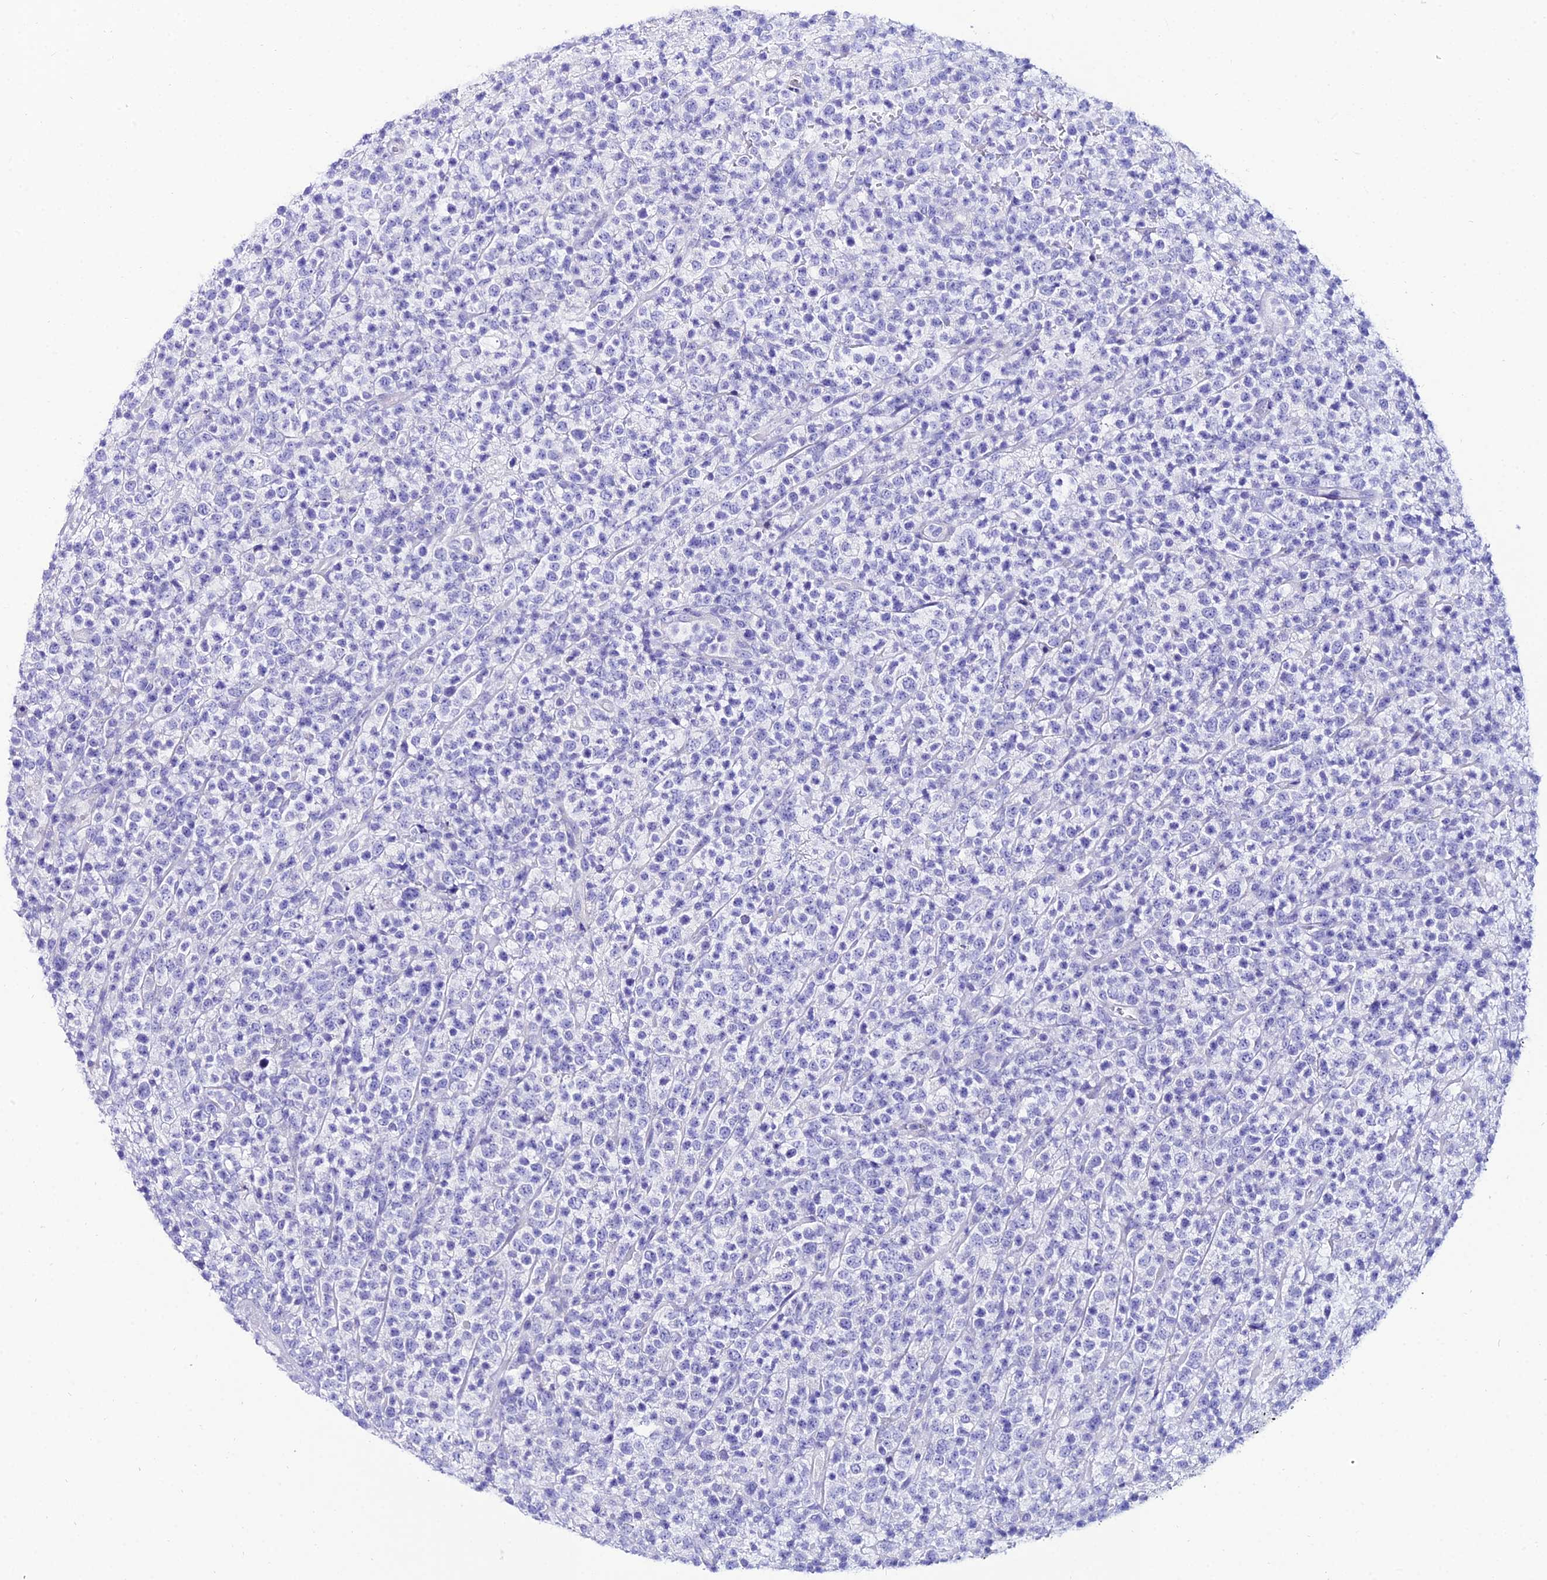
{"staining": {"intensity": "negative", "quantity": "none", "location": "none"}, "tissue": "lymphoma", "cell_type": "Tumor cells", "image_type": "cancer", "snomed": [{"axis": "morphology", "description": "Malignant lymphoma, non-Hodgkin's type, High grade"}, {"axis": "topography", "description": "Colon"}], "caption": "A high-resolution image shows immunohistochemistry staining of lymphoma, which exhibits no significant positivity in tumor cells.", "gene": "OR4D5", "patient": {"sex": "female", "age": 53}}